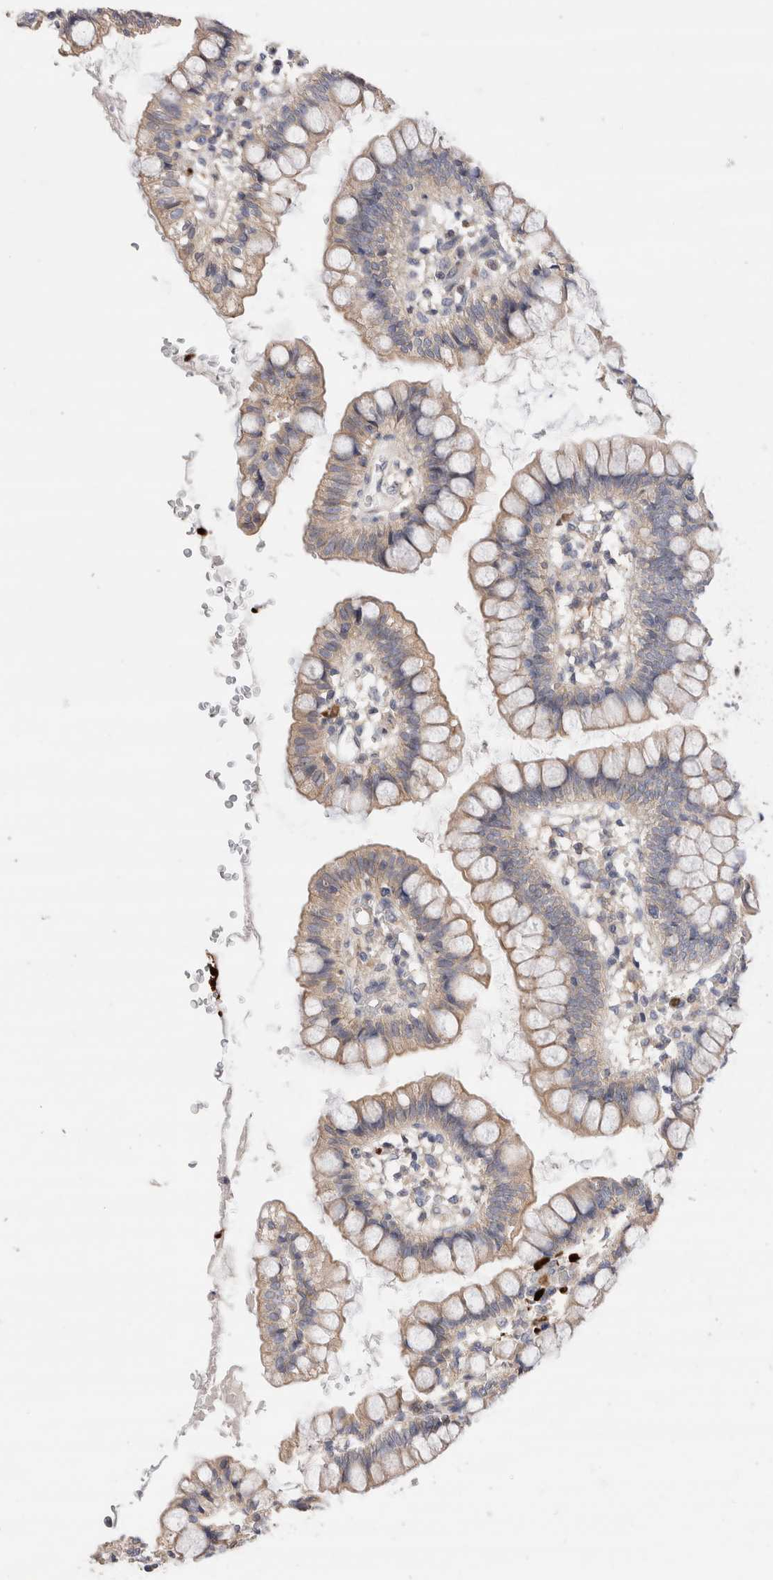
{"staining": {"intensity": "weak", "quantity": ">75%", "location": "cytoplasmic/membranous"}, "tissue": "small intestine", "cell_type": "Glandular cells", "image_type": "normal", "snomed": [{"axis": "morphology", "description": "Normal tissue, NOS"}, {"axis": "morphology", "description": "Developmental malformation"}, {"axis": "topography", "description": "Small intestine"}], "caption": "This image reveals immunohistochemistry staining of normal human small intestine, with low weak cytoplasmic/membranous staining in about >75% of glandular cells.", "gene": "NXT2", "patient": {"sex": "male"}}